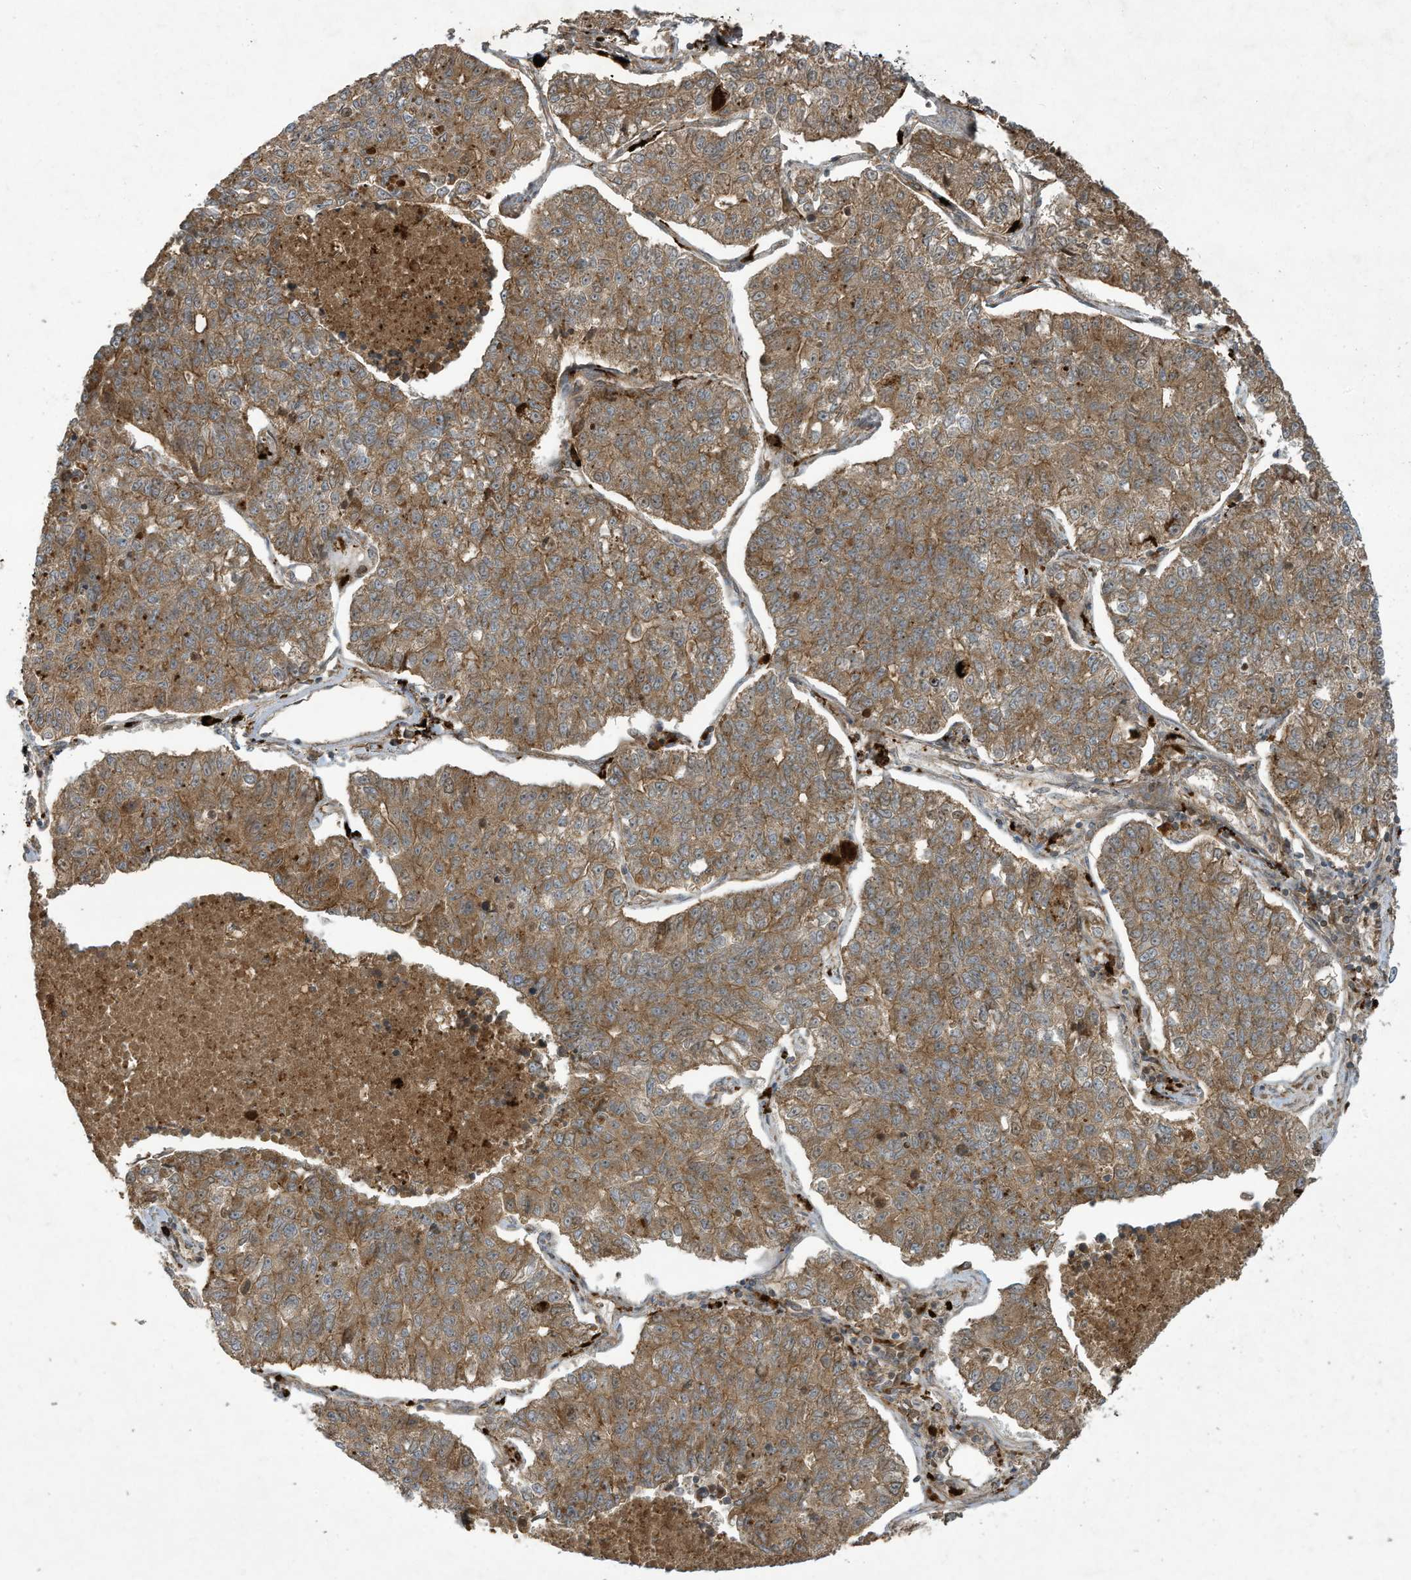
{"staining": {"intensity": "moderate", "quantity": ">75%", "location": "cytoplasmic/membranous"}, "tissue": "lung cancer", "cell_type": "Tumor cells", "image_type": "cancer", "snomed": [{"axis": "morphology", "description": "Adenocarcinoma, NOS"}, {"axis": "topography", "description": "Lung"}], "caption": "Lung adenocarcinoma stained for a protein demonstrates moderate cytoplasmic/membranous positivity in tumor cells.", "gene": "DDIT4", "patient": {"sex": "male", "age": 49}}